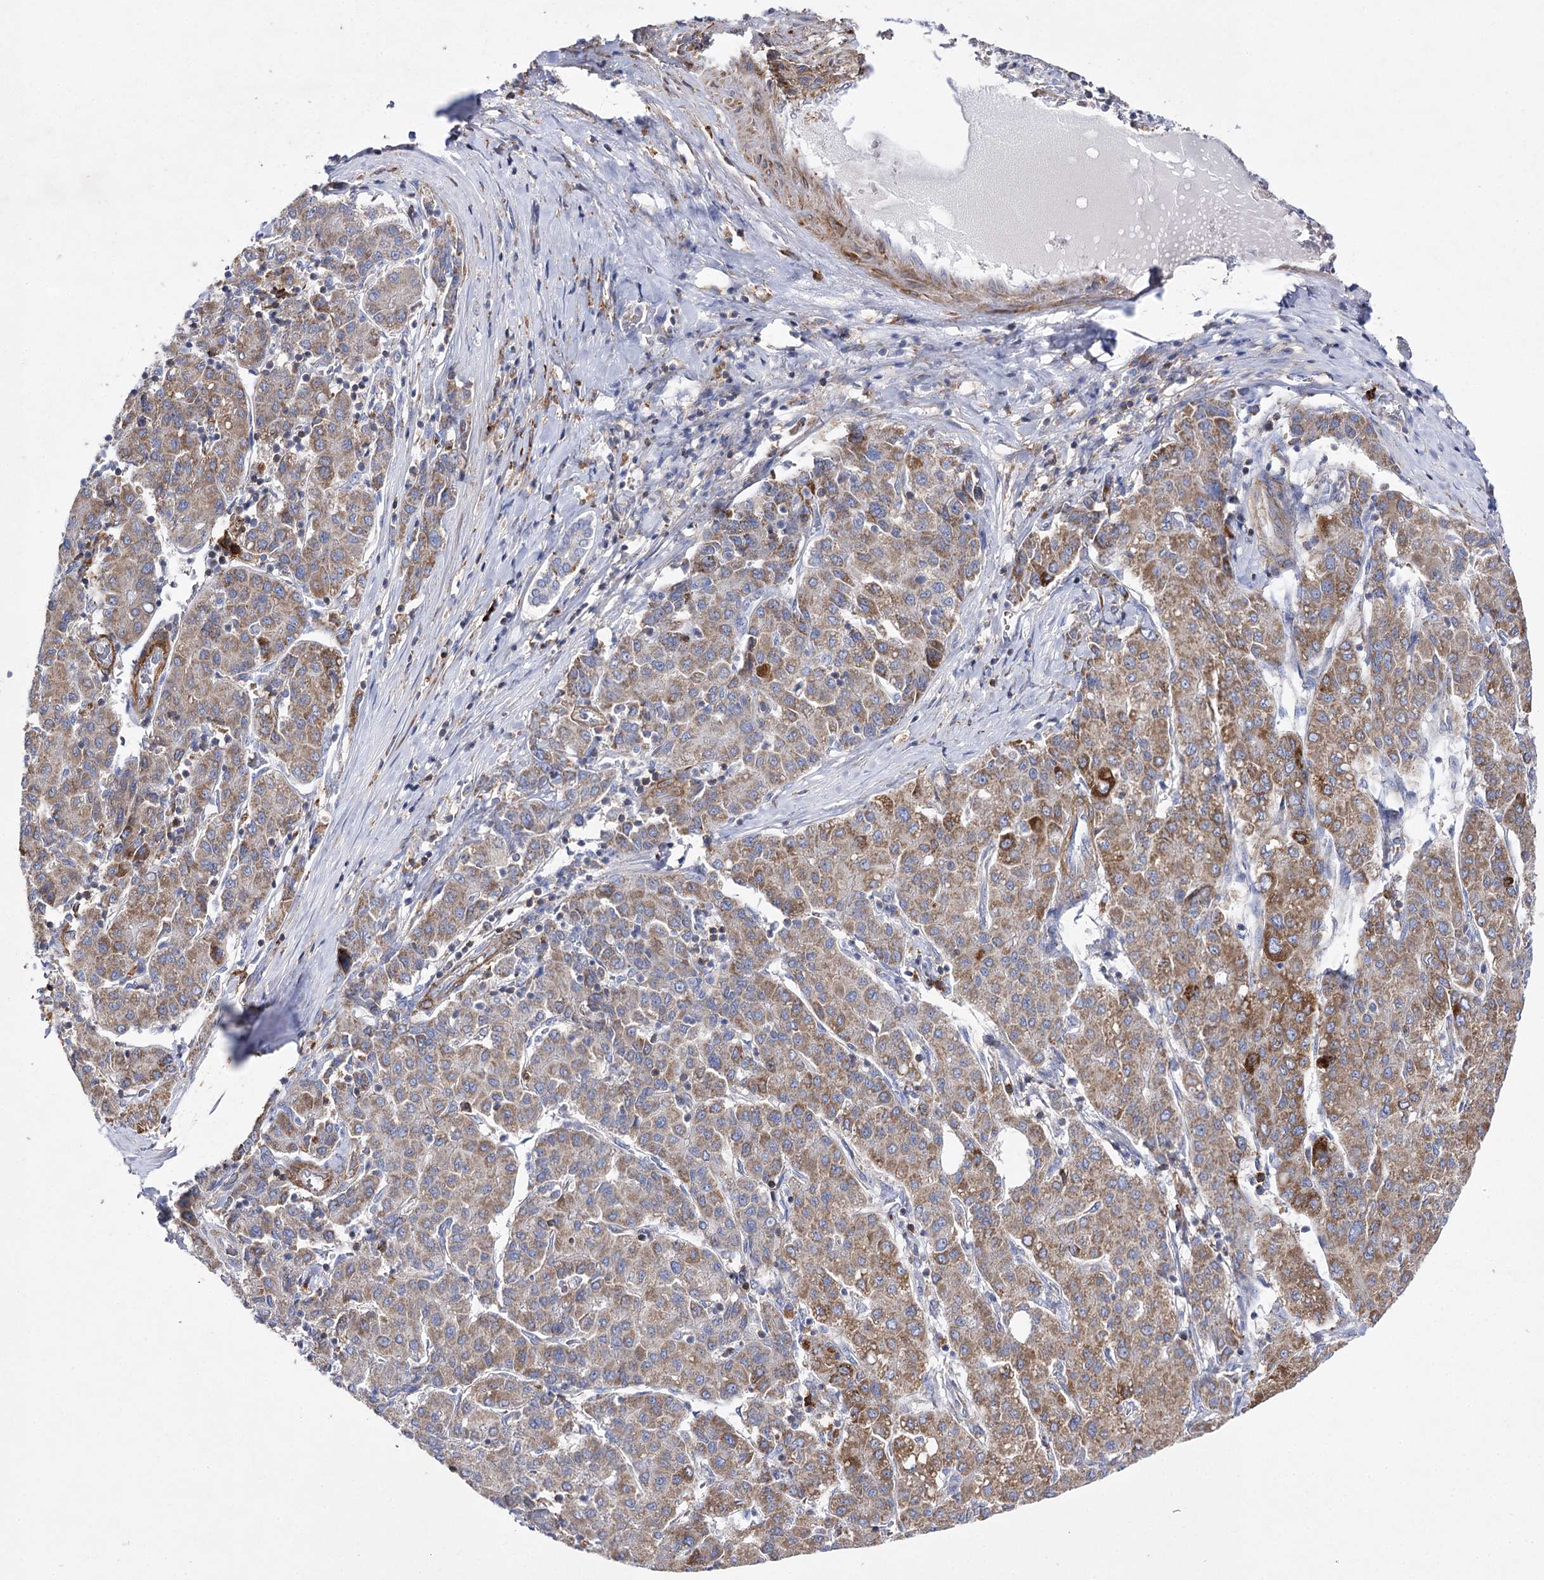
{"staining": {"intensity": "moderate", "quantity": ">75%", "location": "cytoplasmic/membranous"}, "tissue": "liver cancer", "cell_type": "Tumor cells", "image_type": "cancer", "snomed": [{"axis": "morphology", "description": "Carcinoma, Hepatocellular, NOS"}, {"axis": "topography", "description": "Liver"}], "caption": "Human liver cancer (hepatocellular carcinoma) stained with a protein marker demonstrates moderate staining in tumor cells.", "gene": "COX15", "patient": {"sex": "male", "age": 65}}